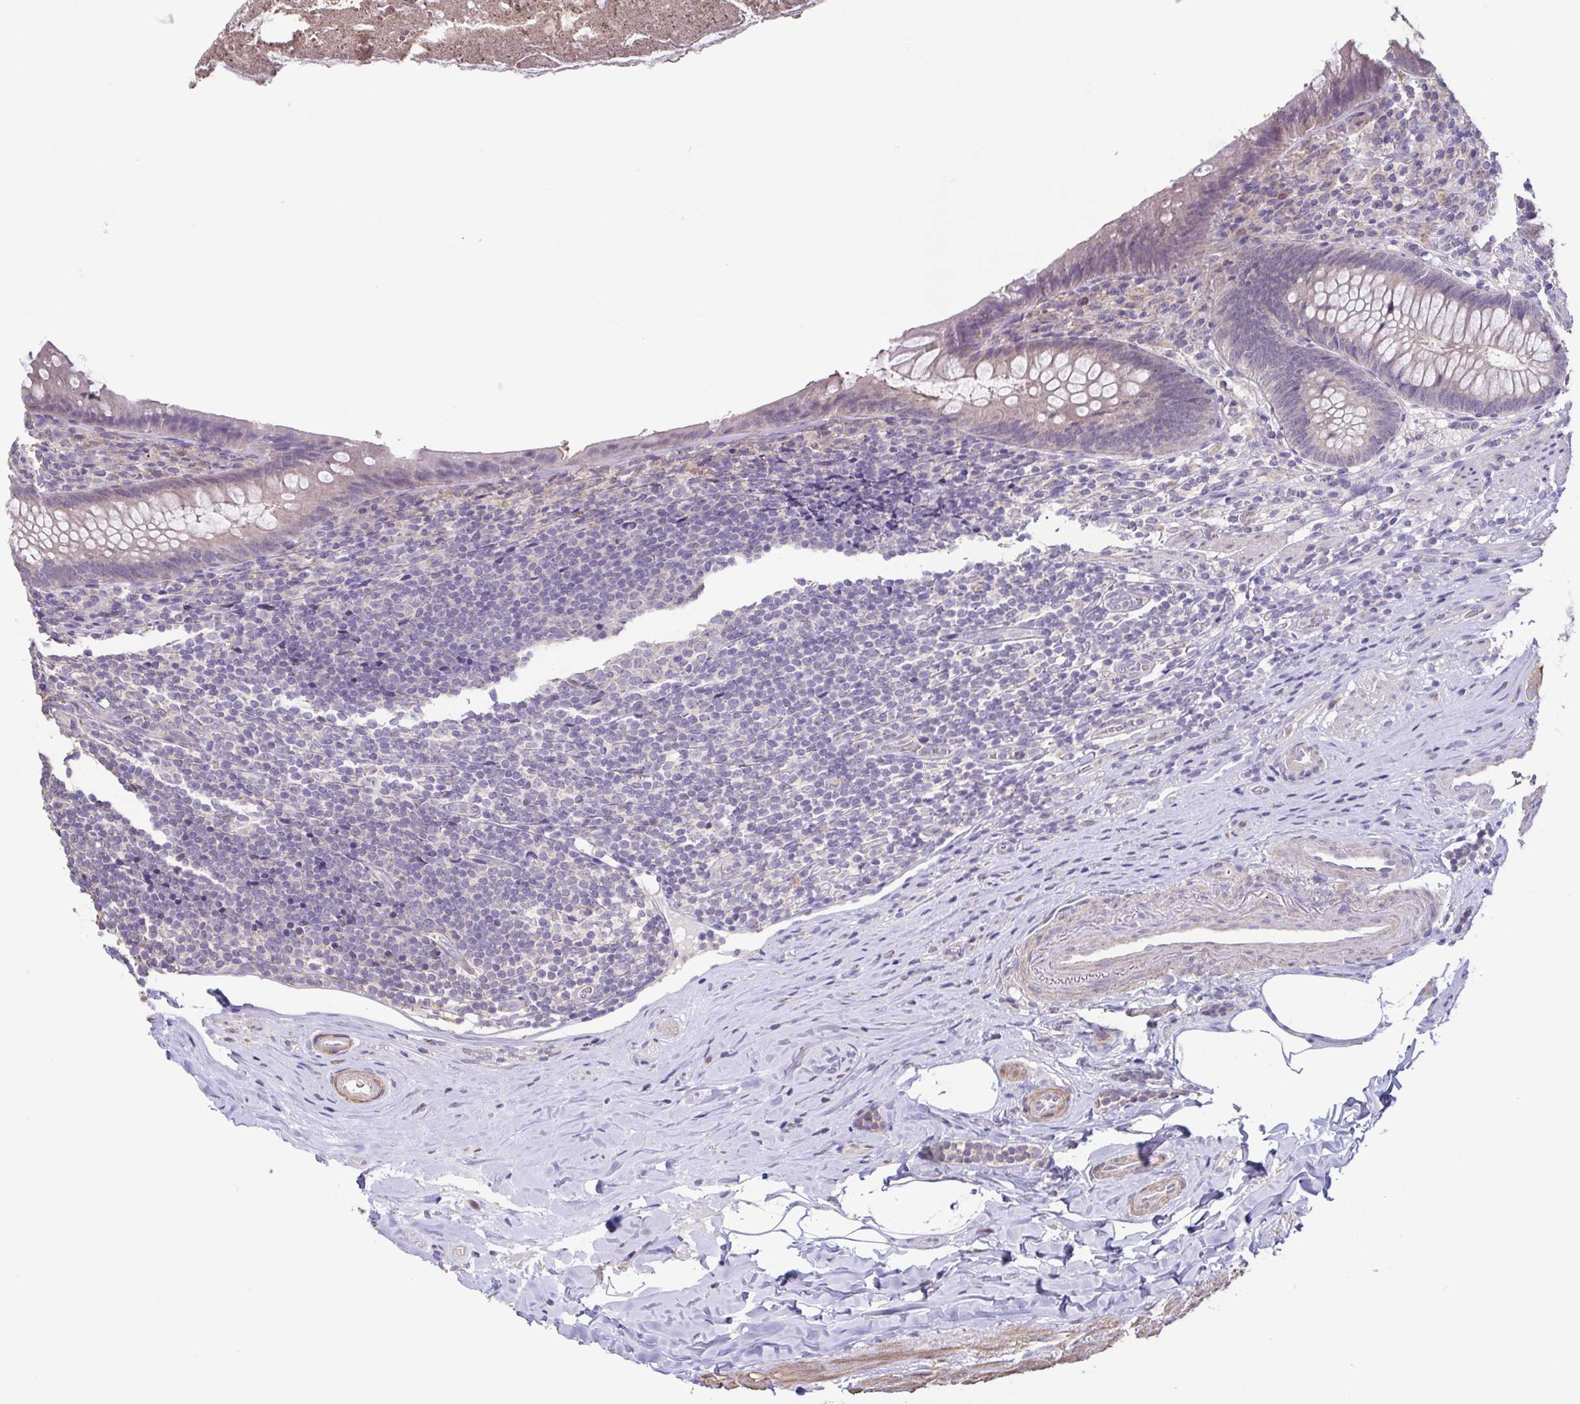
{"staining": {"intensity": "negative", "quantity": "none", "location": "none"}, "tissue": "appendix", "cell_type": "Glandular cells", "image_type": "normal", "snomed": [{"axis": "morphology", "description": "Normal tissue, NOS"}, {"axis": "topography", "description": "Appendix"}], "caption": "Glandular cells show no significant expression in normal appendix.", "gene": "ACTRT2", "patient": {"sex": "male", "age": 47}}